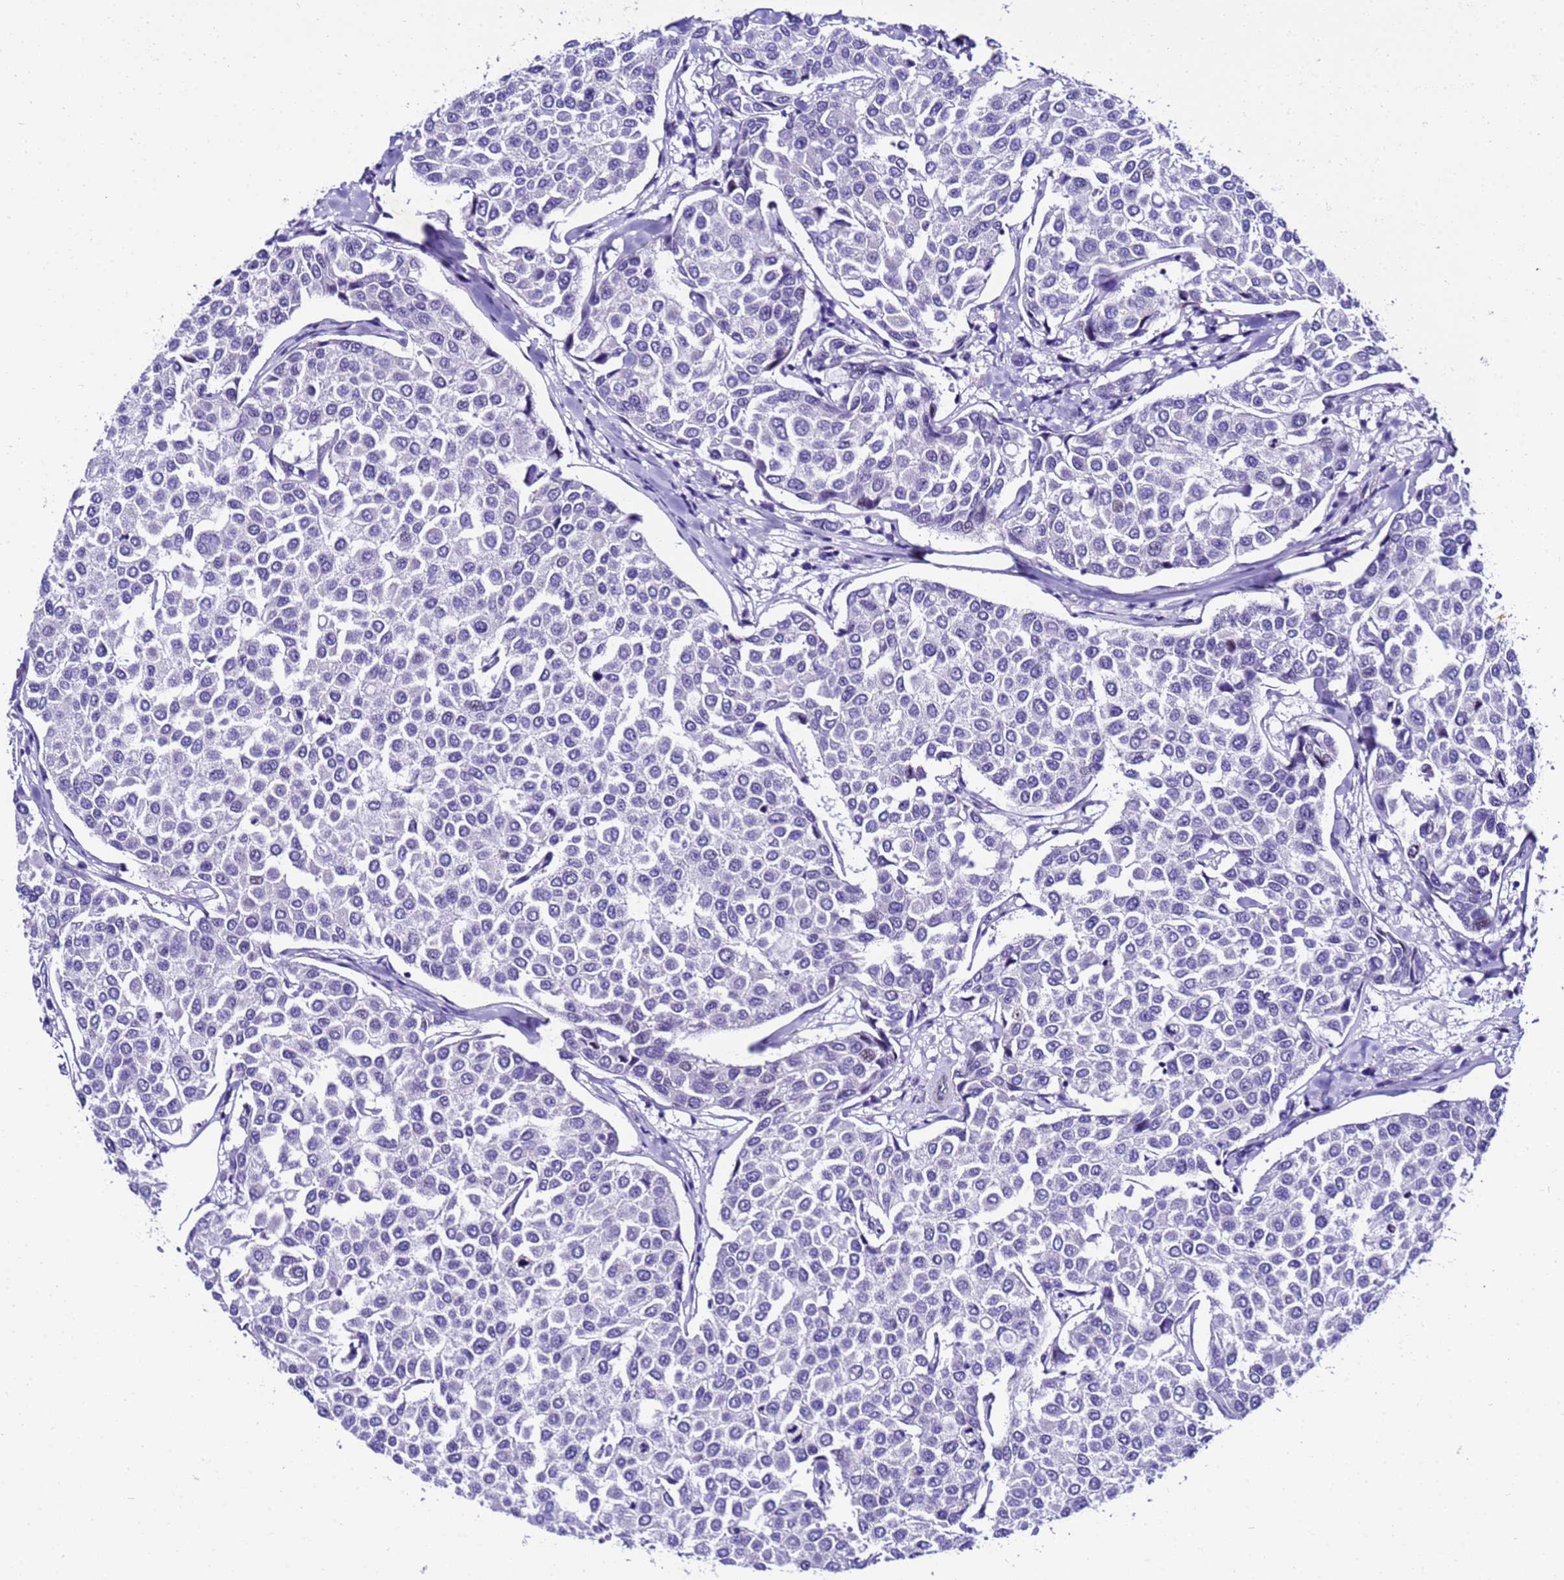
{"staining": {"intensity": "negative", "quantity": "none", "location": "none"}, "tissue": "breast cancer", "cell_type": "Tumor cells", "image_type": "cancer", "snomed": [{"axis": "morphology", "description": "Duct carcinoma"}, {"axis": "topography", "description": "Breast"}], "caption": "IHC of human breast invasive ductal carcinoma shows no positivity in tumor cells.", "gene": "ZNF417", "patient": {"sex": "female", "age": 55}}